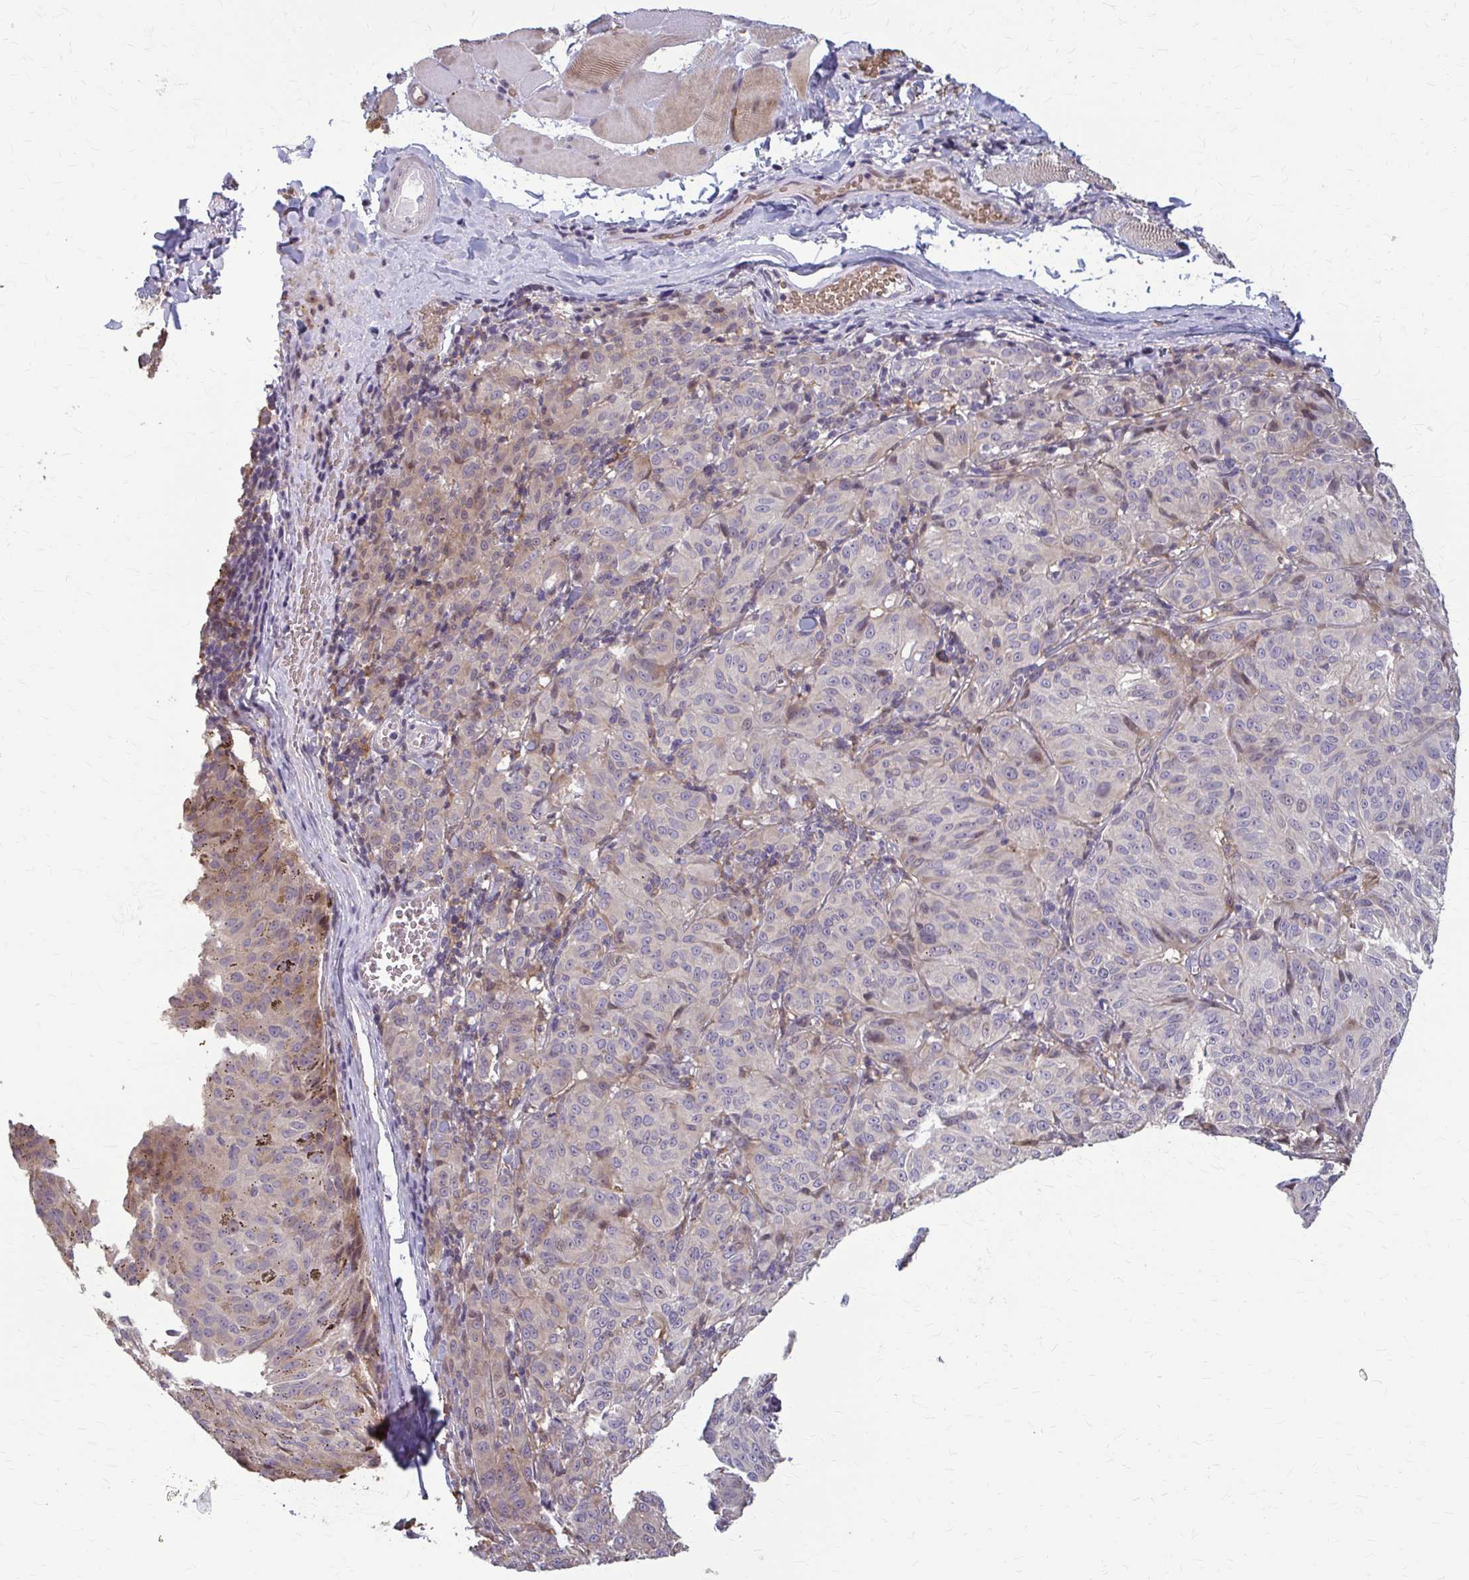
{"staining": {"intensity": "weak", "quantity": "<25%", "location": "cytoplasmic/membranous"}, "tissue": "melanoma", "cell_type": "Tumor cells", "image_type": "cancer", "snomed": [{"axis": "morphology", "description": "Malignant melanoma, NOS"}, {"axis": "topography", "description": "Skin"}], "caption": "An IHC micrograph of malignant melanoma is shown. There is no staining in tumor cells of malignant melanoma.", "gene": "ZNF34", "patient": {"sex": "female", "age": 72}}